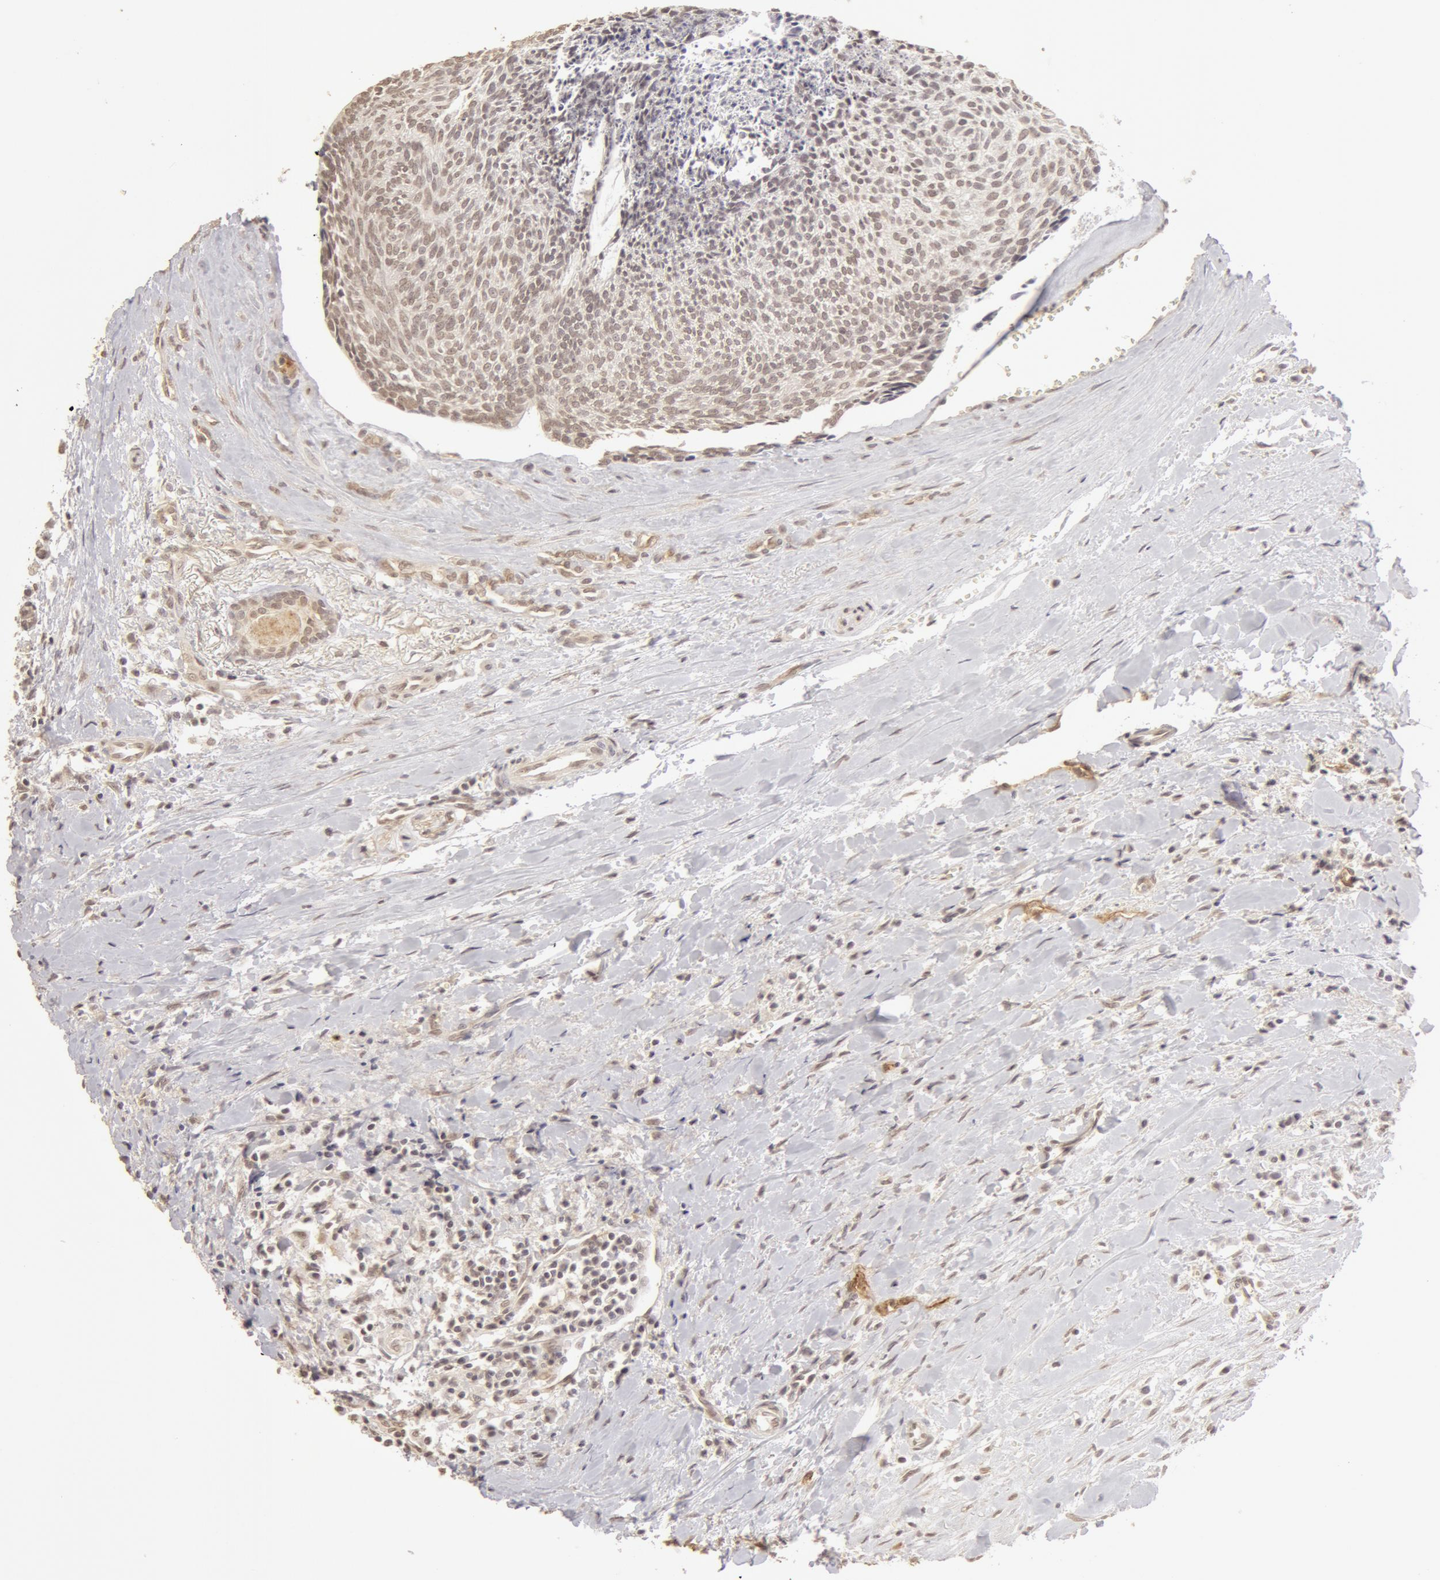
{"staining": {"intensity": "weak", "quantity": ">75%", "location": "cytoplasmic/membranous"}, "tissue": "head and neck cancer", "cell_type": "Tumor cells", "image_type": "cancer", "snomed": [{"axis": "morphology", "description": "Squamous cell carcinoma, NOS"}, {"axis": "topography", "description": "Salivary gland"}, {"axis": "topography", "description": "Head-Neck"}], "caption": "Squamous cell carcinoma (head and neck) stained for a protein shows weak cytoplasmic/membranous positivity in tumor cells.", "gene": "ADAM10", "patient": {"sex": "male", "age": 70}}